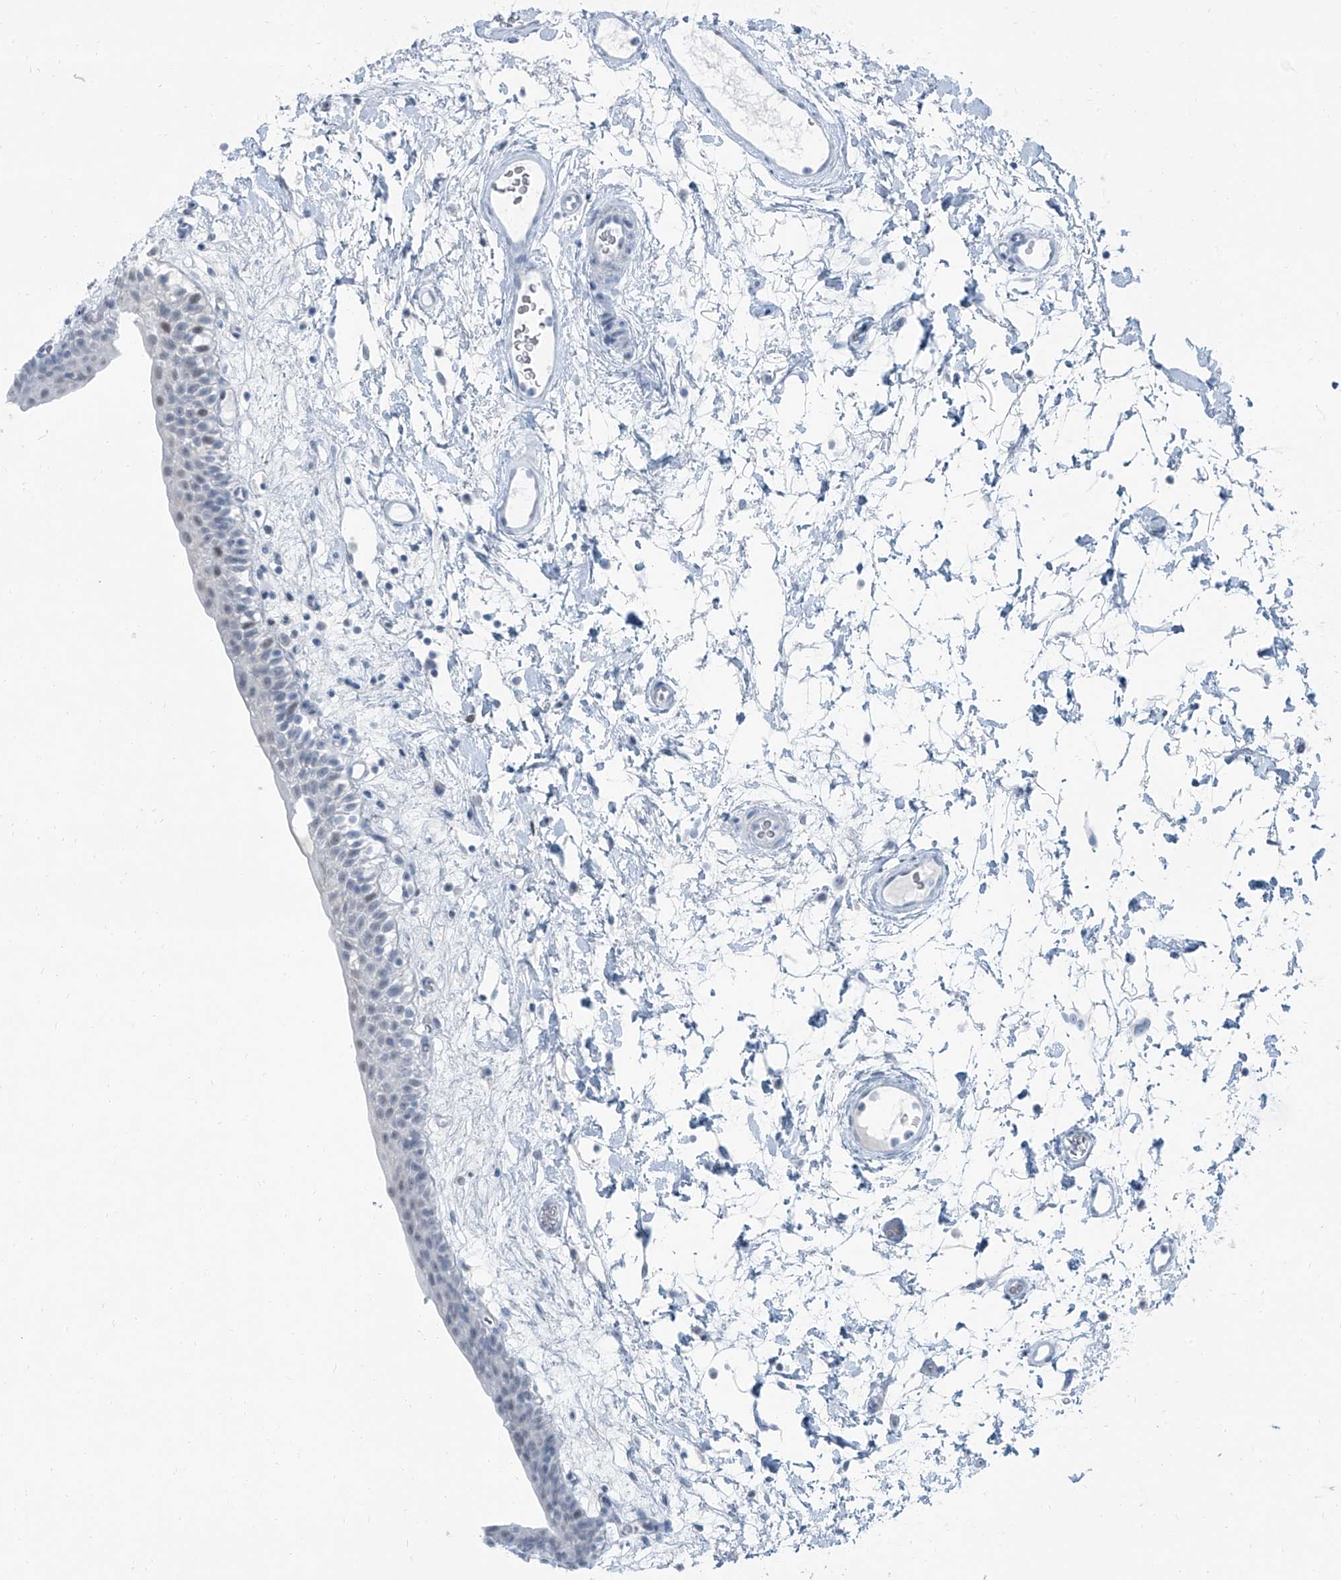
{"staining": {"intensity": "negative", "quantity": "none", "location": "none"}, "tissue": "urinary bladder", "cell_type": "Urothelial cells", "image_type": "normal", "snomed": [{"axis": "morphology", "description": "Normal tissue, NOS"}, {"axis": "topography", "description": "Urinary bladder"}], "caption": "This is an IHC image of benign human urinary bladder. There is no expression in urothelial cells.", "gene": "RGN", "patient": {"sex": "male", "age": 83}}